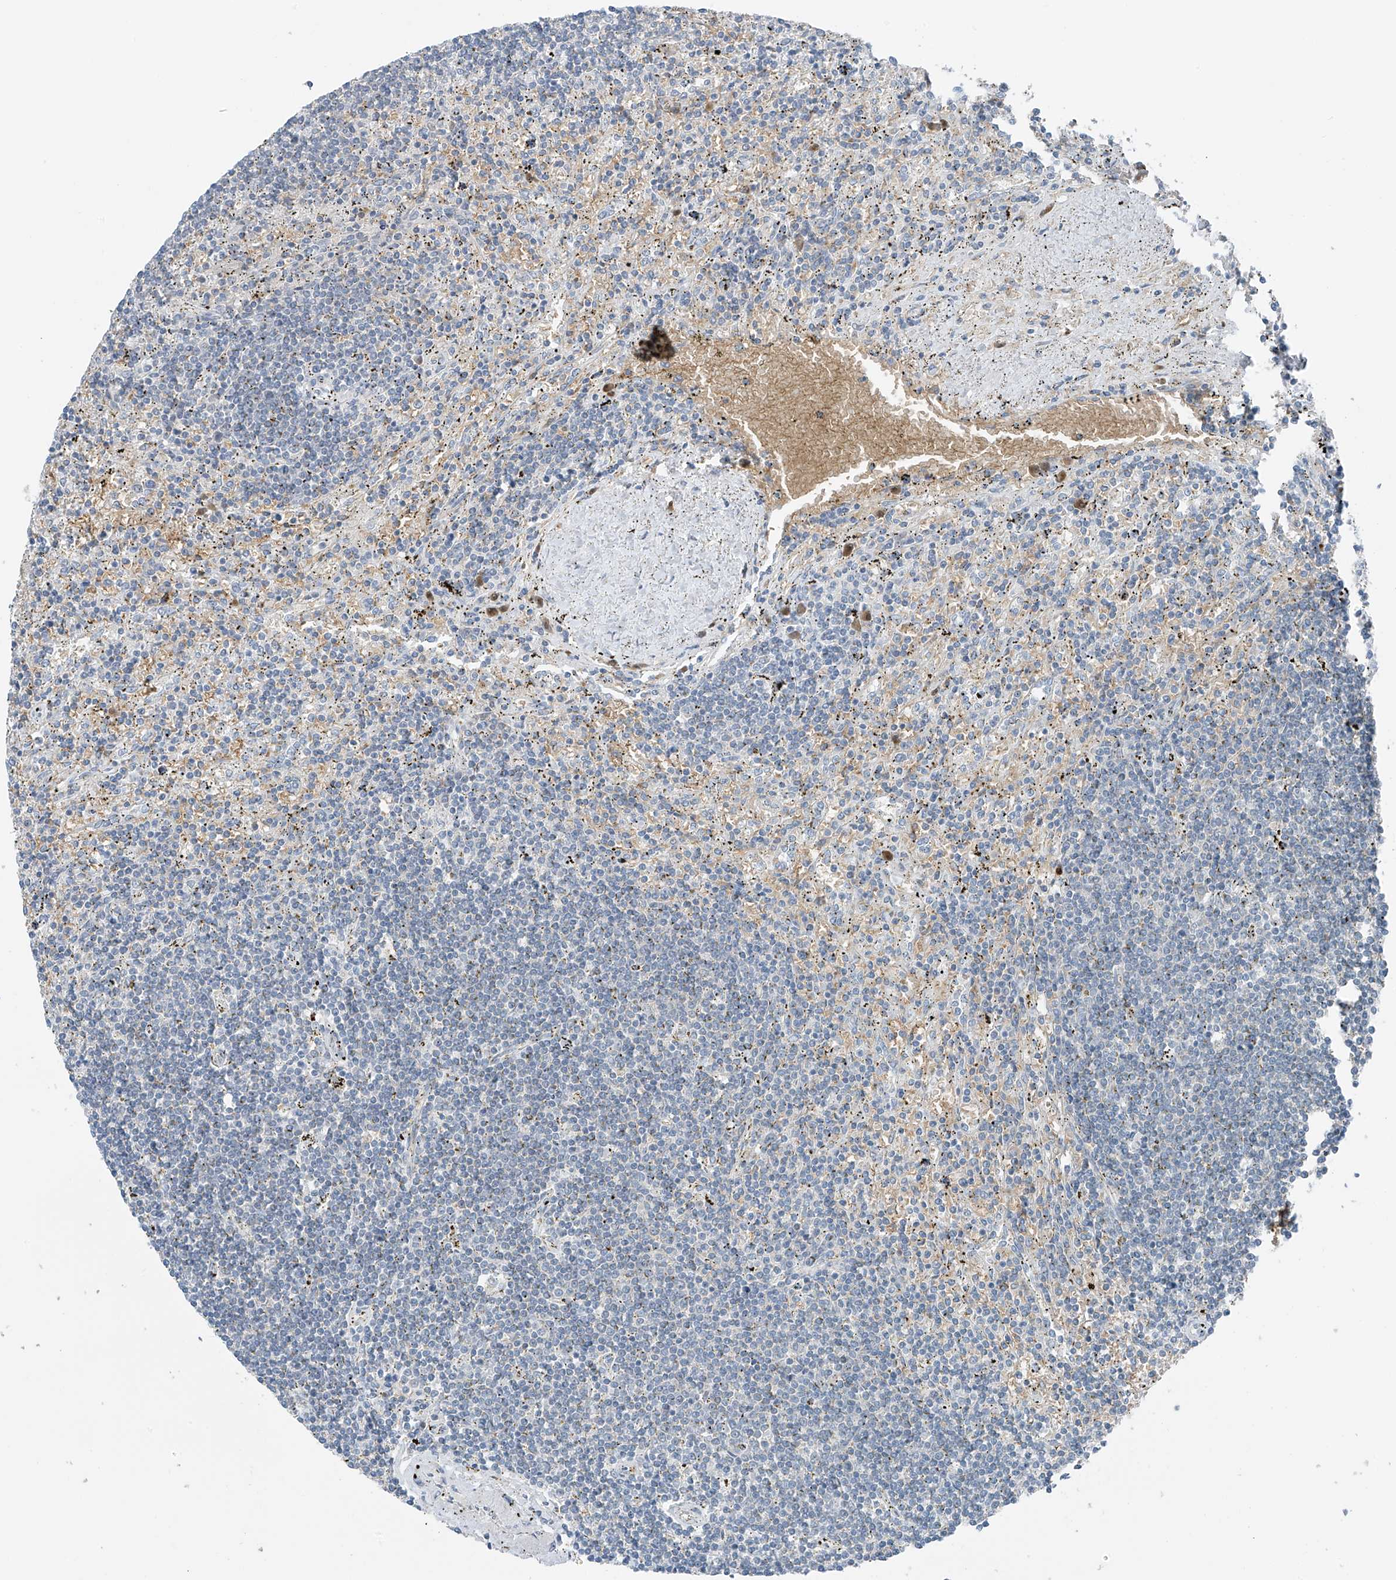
{"staining": {"intensity": "negative", "quantity": "none", "location": "none"}, "tissue": "lymphoma", "cell_type": "Tumor cells", "image_type": "cancer", "snomed": [{"axis": "morphology", "description": "Malignant lymphoma, non-Hodgkin's type, Low grade"}, {"axis": "topography", "description": "Spleen"}], "caption": "High power microscopy image of an IHC image of lymphoma, revealing no significant positivity in tumor cells.", "gene": "SLC12A6", "patient": {"sex": "male", "age": 76}}